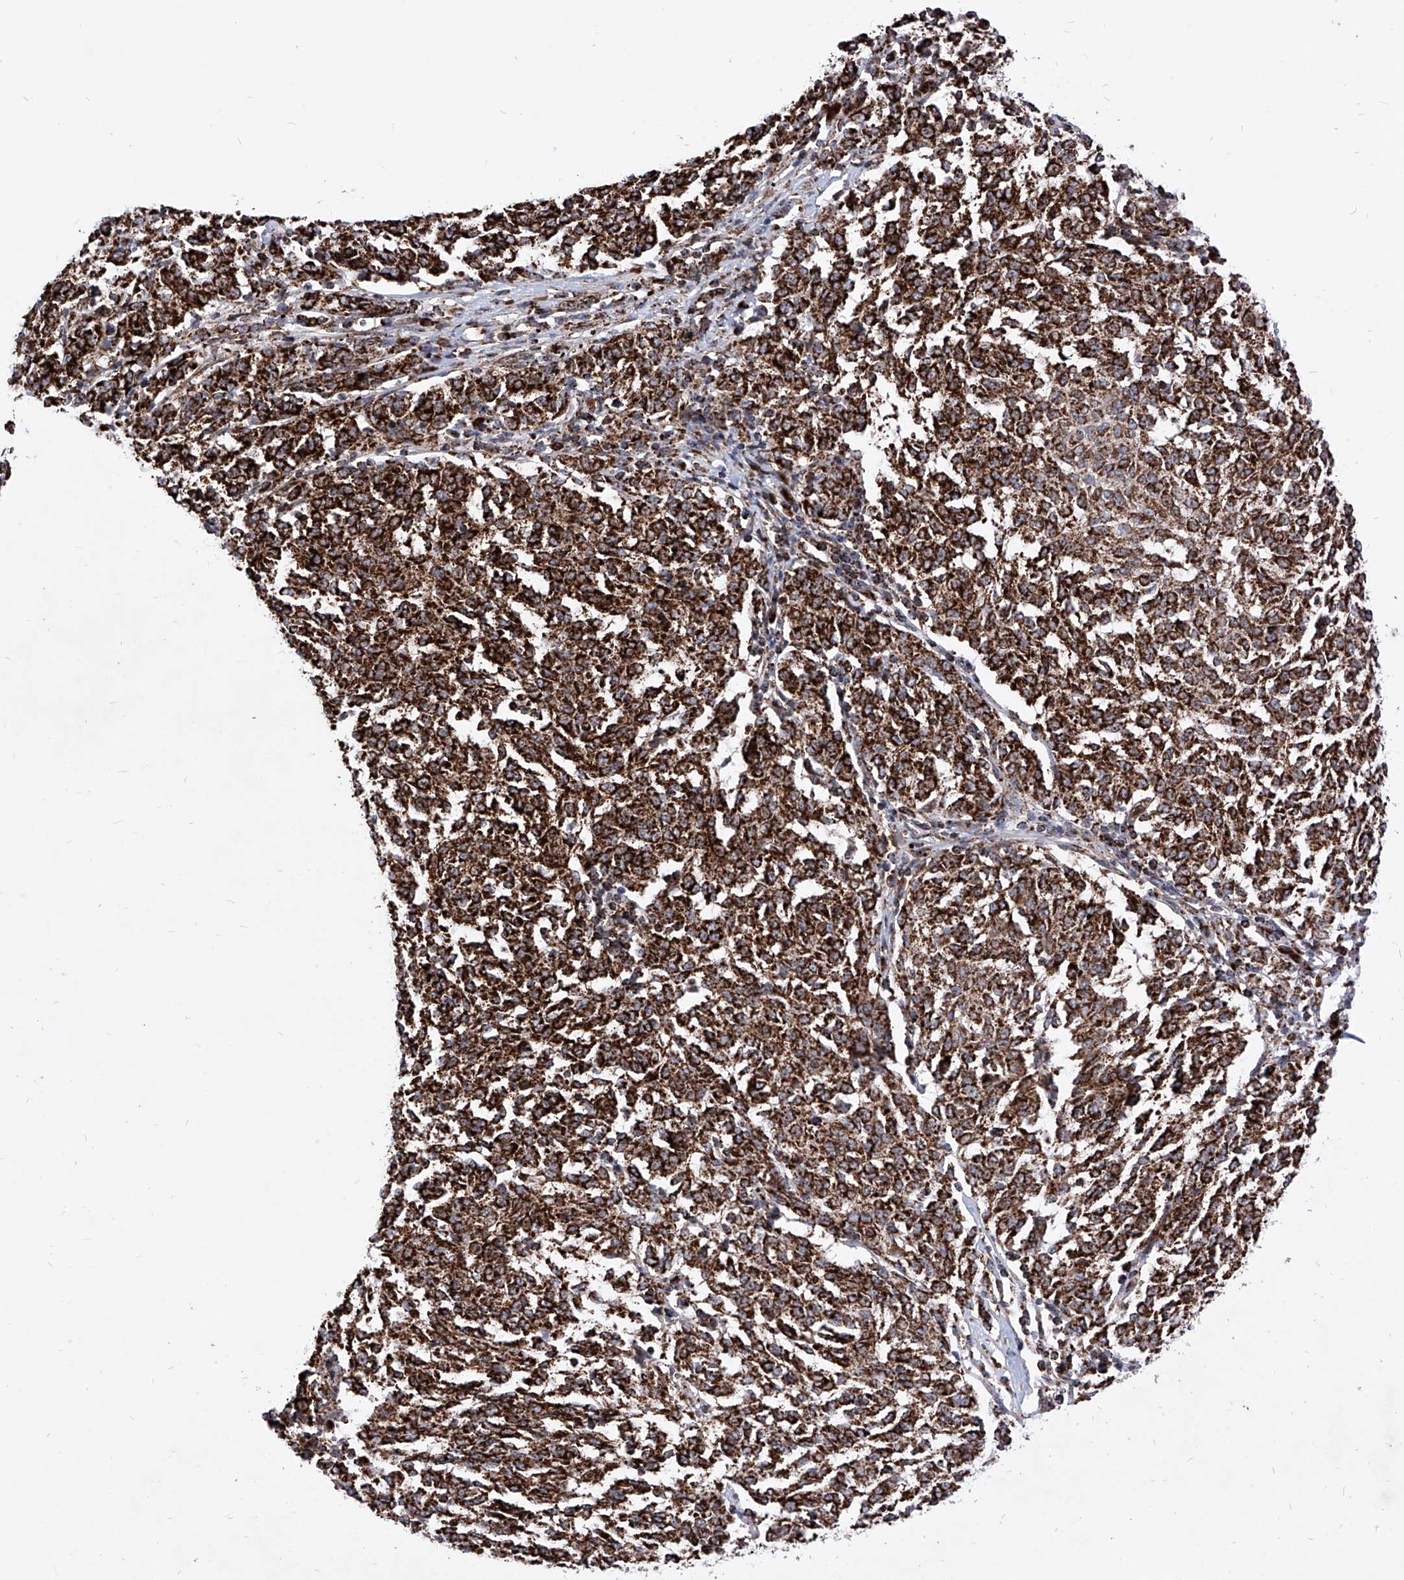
{"staining": {"intensity": "strong", "quantity": ">75%", "location": "cytoplasmic/membranous"}, "tissue": "melanoma", "cell_type": "Tumor cells", "image_type": "cancer", "snomed": [{"axis": "morphology", "description": "Malignant melanoma, NOS"}, {"axis": "topography", "description": "Skin"}], "caption": "This image demonstrates malignant melanoma stained with immunohistochemistry to label a protein in brown. The cytoplasmic/membranous of tumor cells show strong positivity for the protein. Nuclei are counter-stained blue.", "gene": "SEMA6A", "patient": {"sex": "female", "age": 72}}